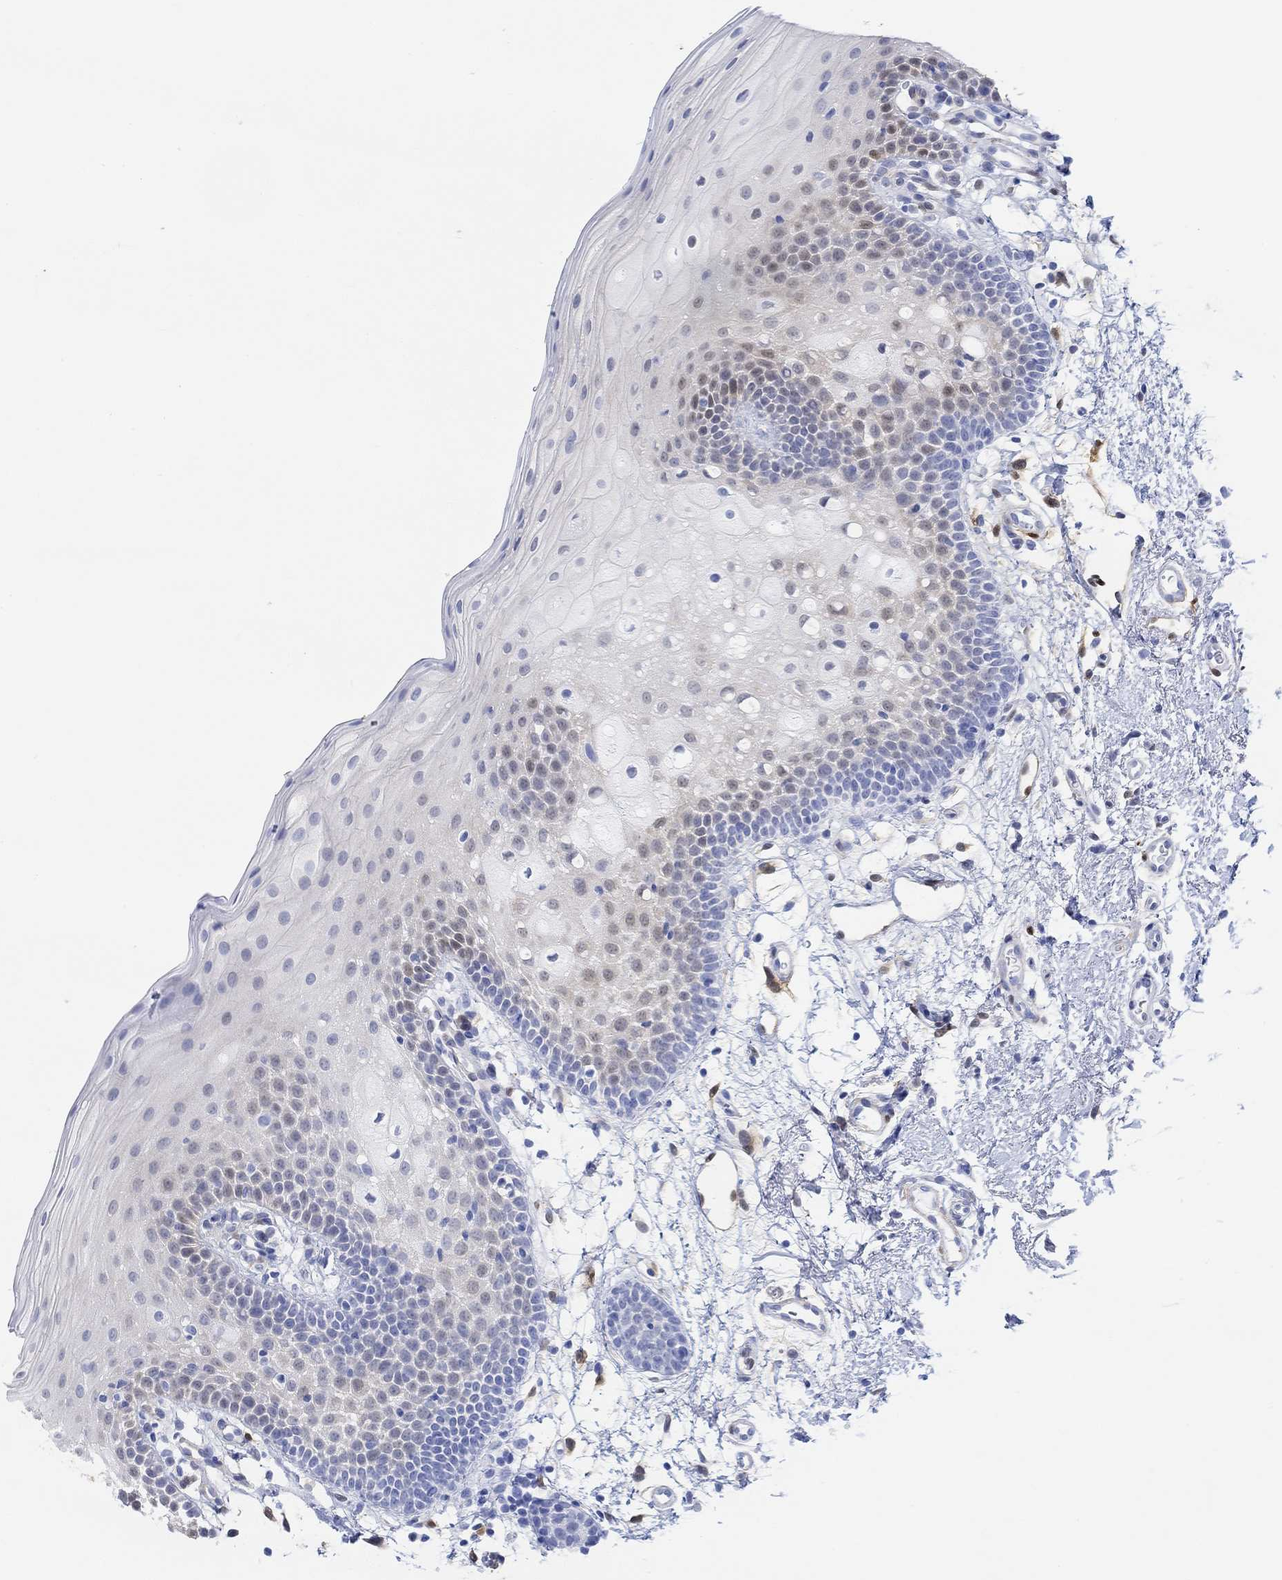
{"staining": {"intensity": "weak", "quantity": "<25%", "location": "nuclear"}, "tissue": "oral mucosa", "cell_type": "Squamous epithelial cells", "image_type": "normal", "snomed": [{"axis": "morphology", "description": "Normal tissue, NOS"}, {"axis": "topography", "description": "Oral tissue"}, {"axis": "topography", "description": "Tounge, NOS"}], "caption": "Immunohistochemical staining of normal human oral mucosa displays no significant staining in squamous epithelial cells. Brightfield microscopy of immunohistochemistry stained with DAB (3,3'-diaminobenzidine) (brown) and hematoxylin (blue), captured at high magnification.", "gene": "TPPP3", "patient": {"sex": "female", "age": 83}}